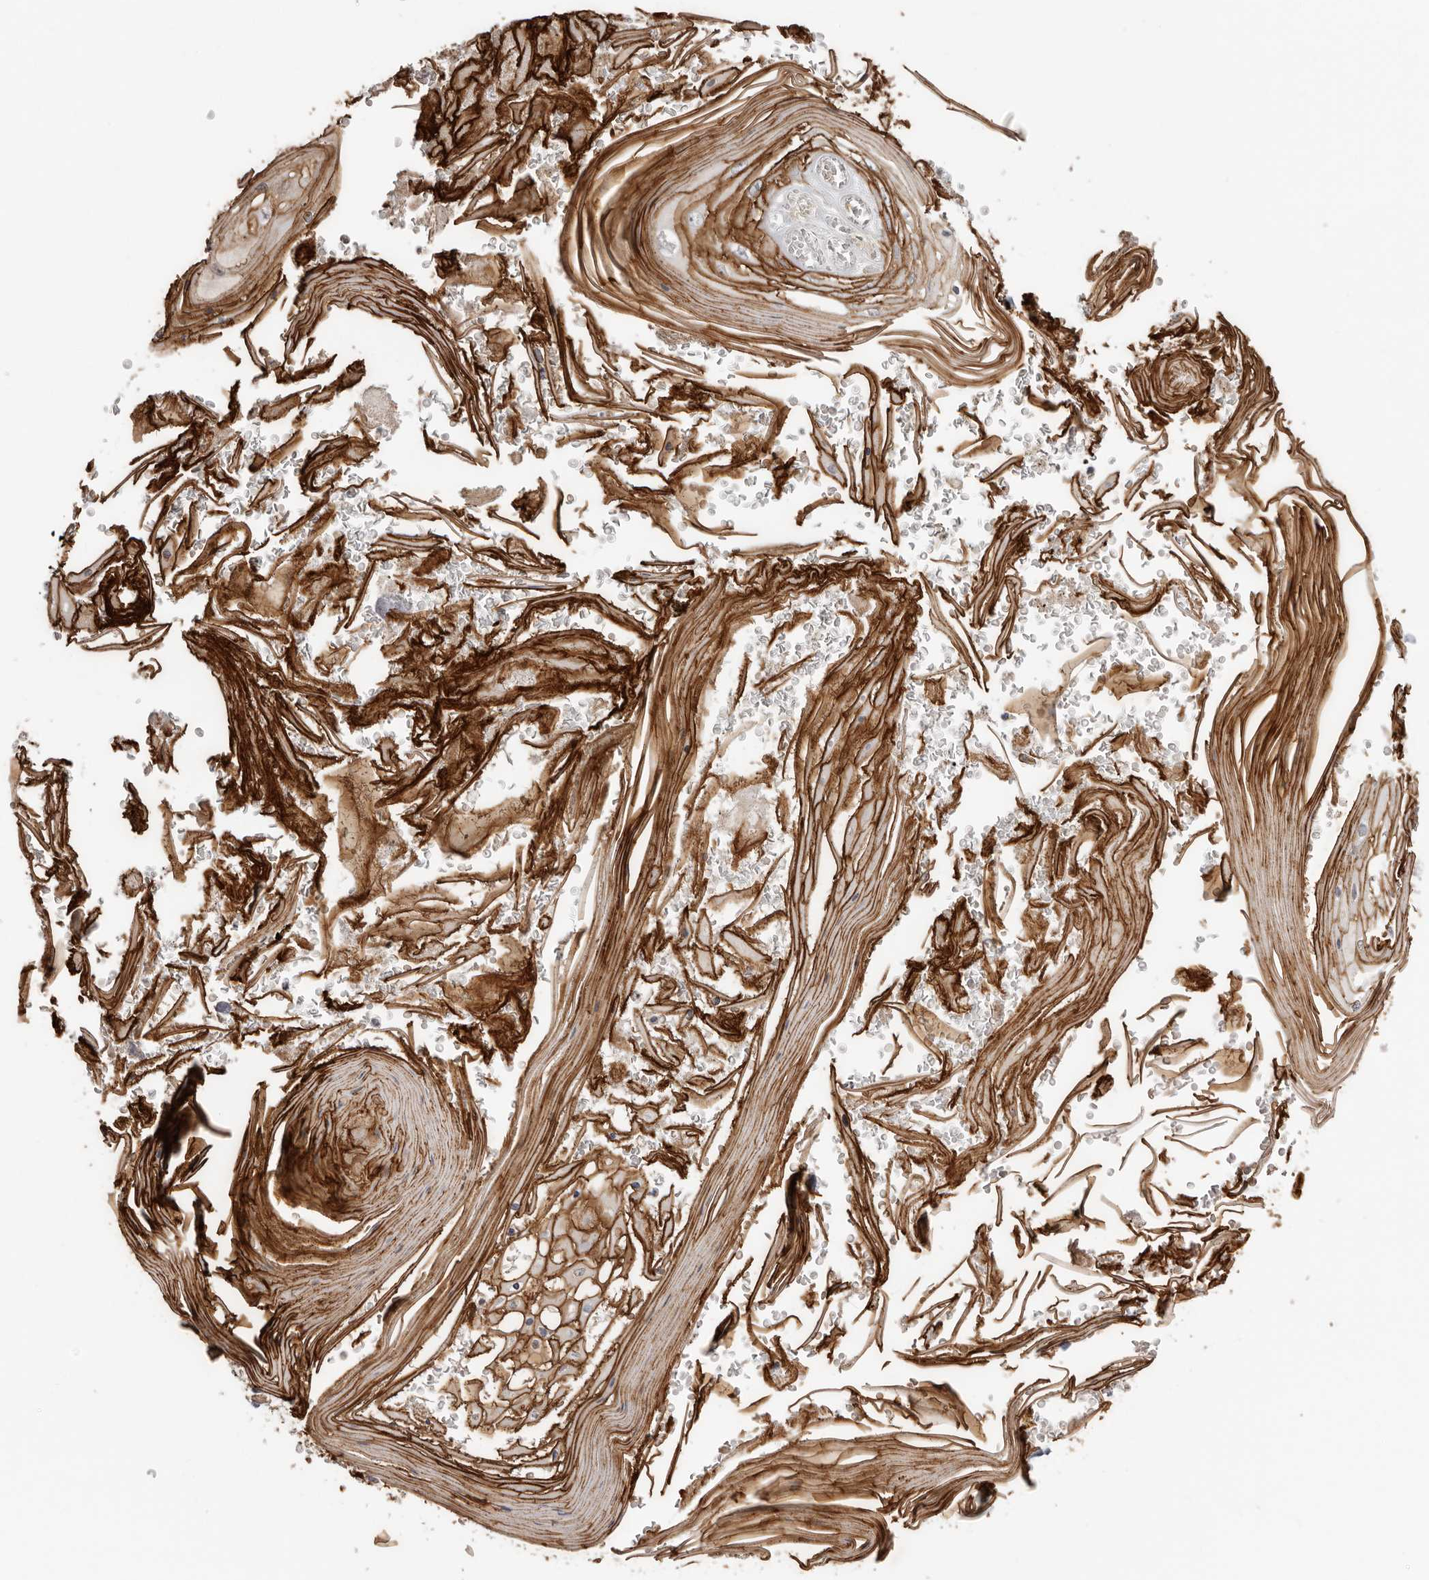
{"staining": {"intensity": "strong", "quantity": ">75%", "location": "cytoplasmic/membranous"}, "tissue": "skin cancer", "cell_type": "Tumor cells", "image_type": "cancer", "snomed": [{"axis": "morphology", "description": "Squamous cell carcinoma, NOS"}, {"axis": "topography", "description": "Skin"}], "caption": "A high-resolution image shows immunohistochemistry staining of skin squamous cell carcinoma, which reveals strong cytoplasmic/membranous expression in about >75% of tumor cells.", "gene": "S100A14", "patient": {"sex": "female", "age": 73}}